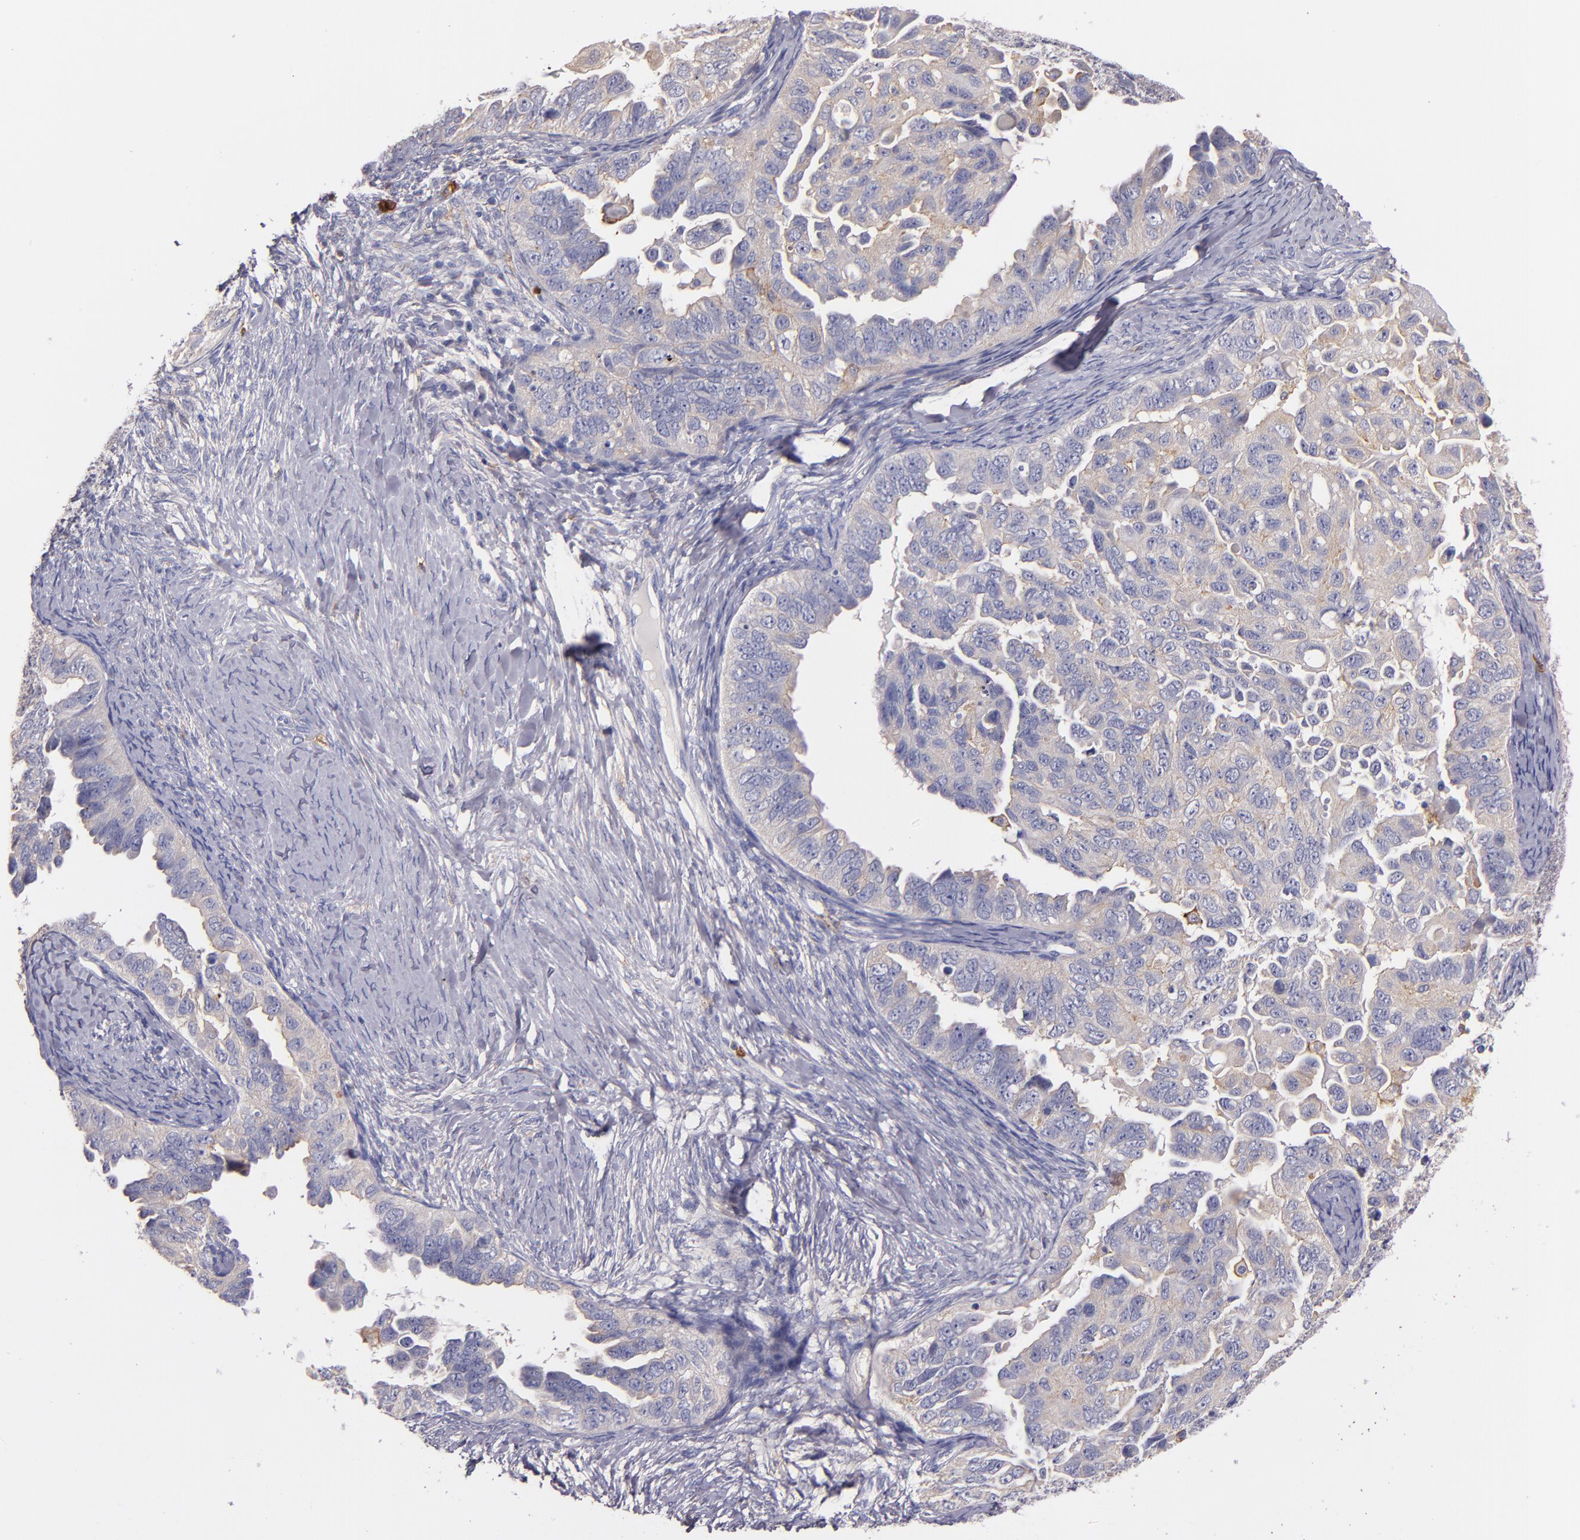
{"staining": {"intensity": "weak", "quantity": "<25%", "location": "cytoplasmic/membranous"}, "tissue": "ovarian cancer", "cell_type": "Tumor cells", "image_type": "cancer", "snomed": [{"axis": "morphology", "description": "Cystadenocarcinoma, serous, NOS"}, {"axis": "topography", "description": "Ovary"}], "caption": "This is an IHC histopathology image of human serous cystadenocarcinoma (ovarian). There is no expression in tumor cells.", "gene": "C5AR1", "patient": {"sex": "female", "age": 82}}